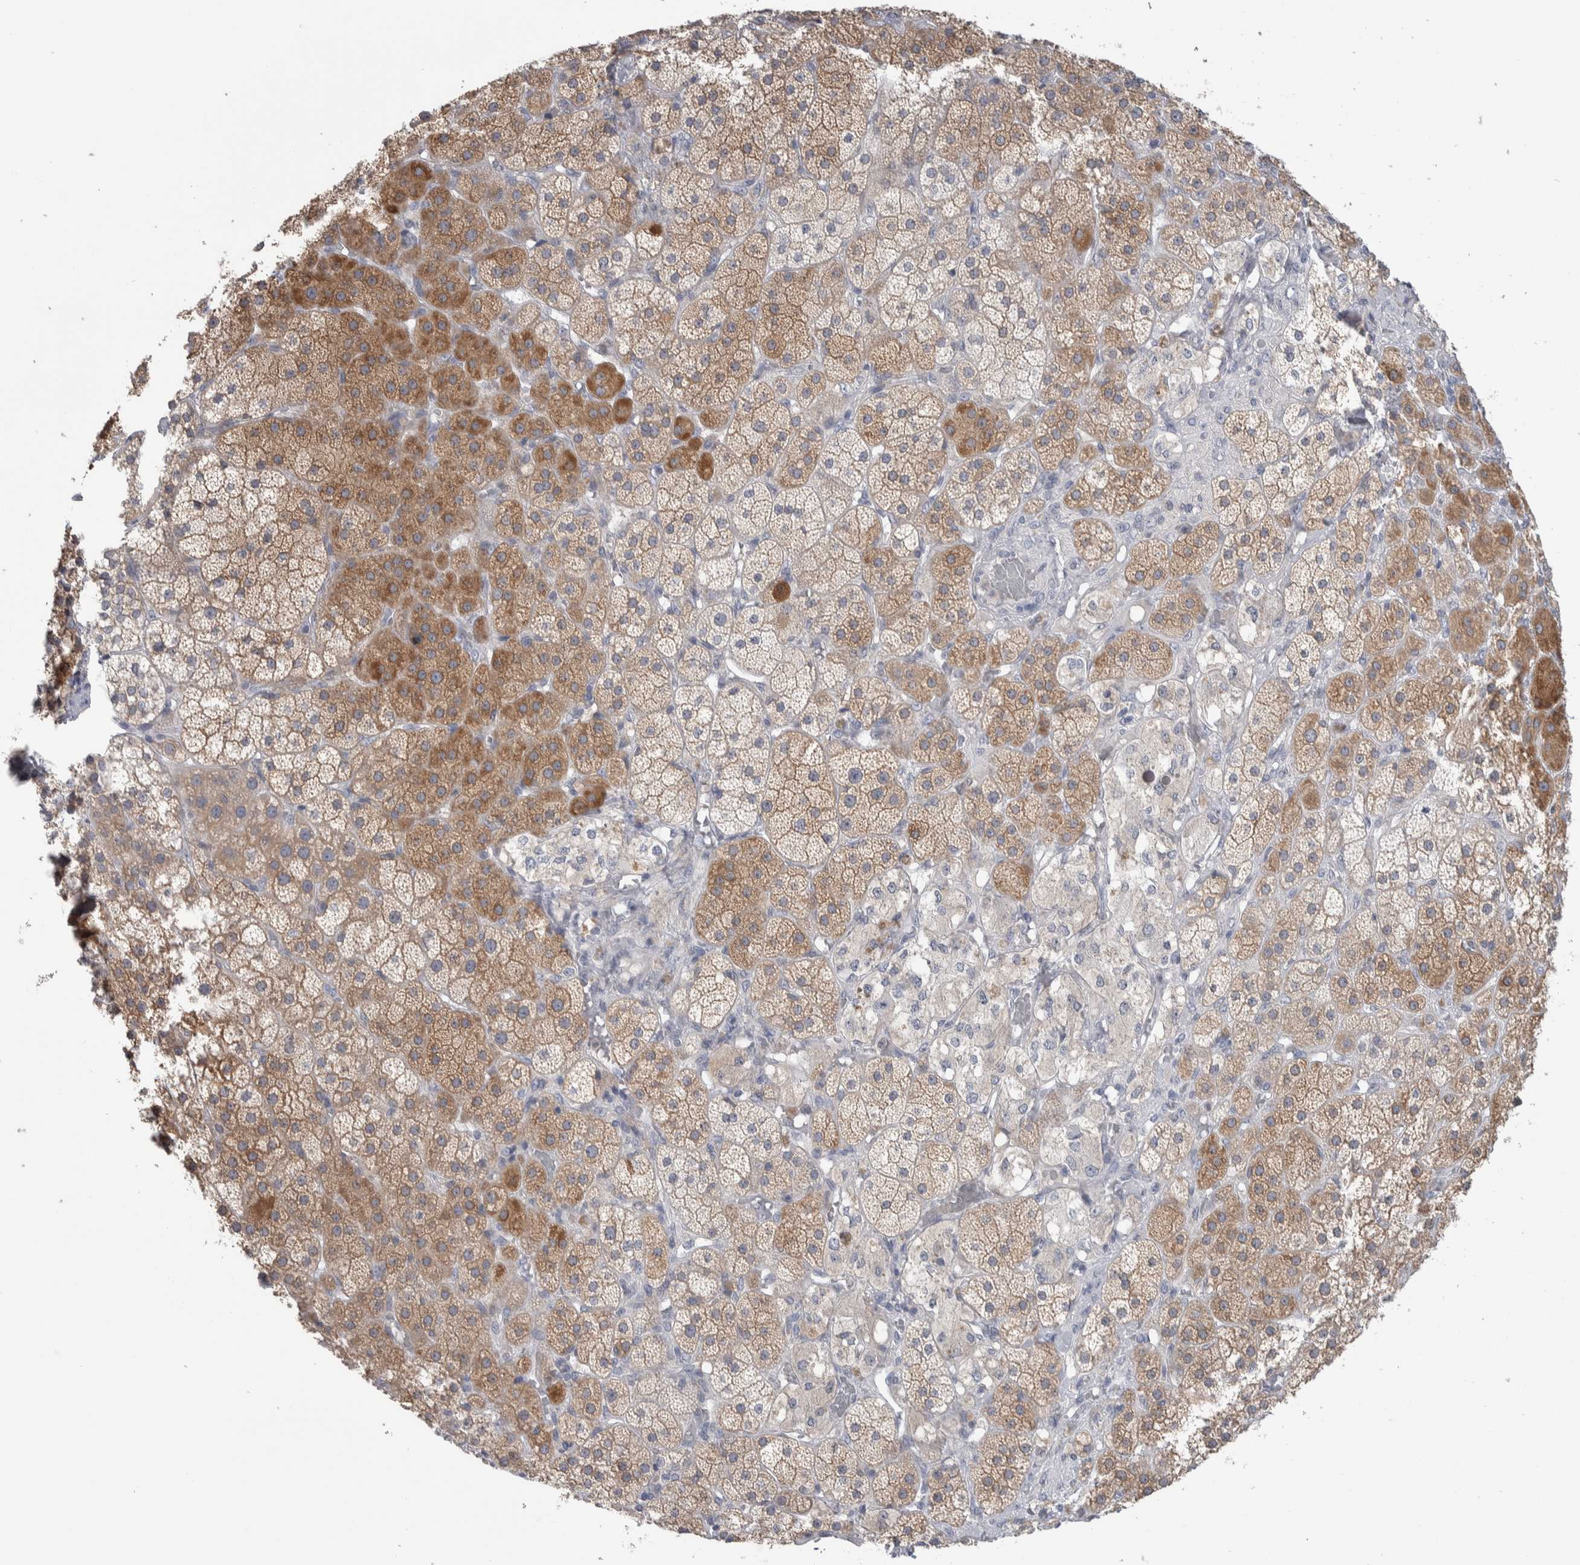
{"staining": {"intensity": "moderate", "quantity": "25%-75%", "location": "cytoplasmic/membranous"}, "tissue": "adrenal gland", "cell_type": "Glandular cells", "image_type": "normal", "snomed": [{"axis": "morphology", "description": "Normal tissue, NOS"}, {"axis": "topography", "description": "Adrenal gland"}], "caption": "Protein analysis of unremarkable adrenal gland reveals moderate cytoplasmic/membranous positivity in about 25%-75% of glandular cells. (DAB IHC with brightfield microscopy, high magnification).", "gene": "HTATIP2", "patient": {"sex": "male", "age": 57}}